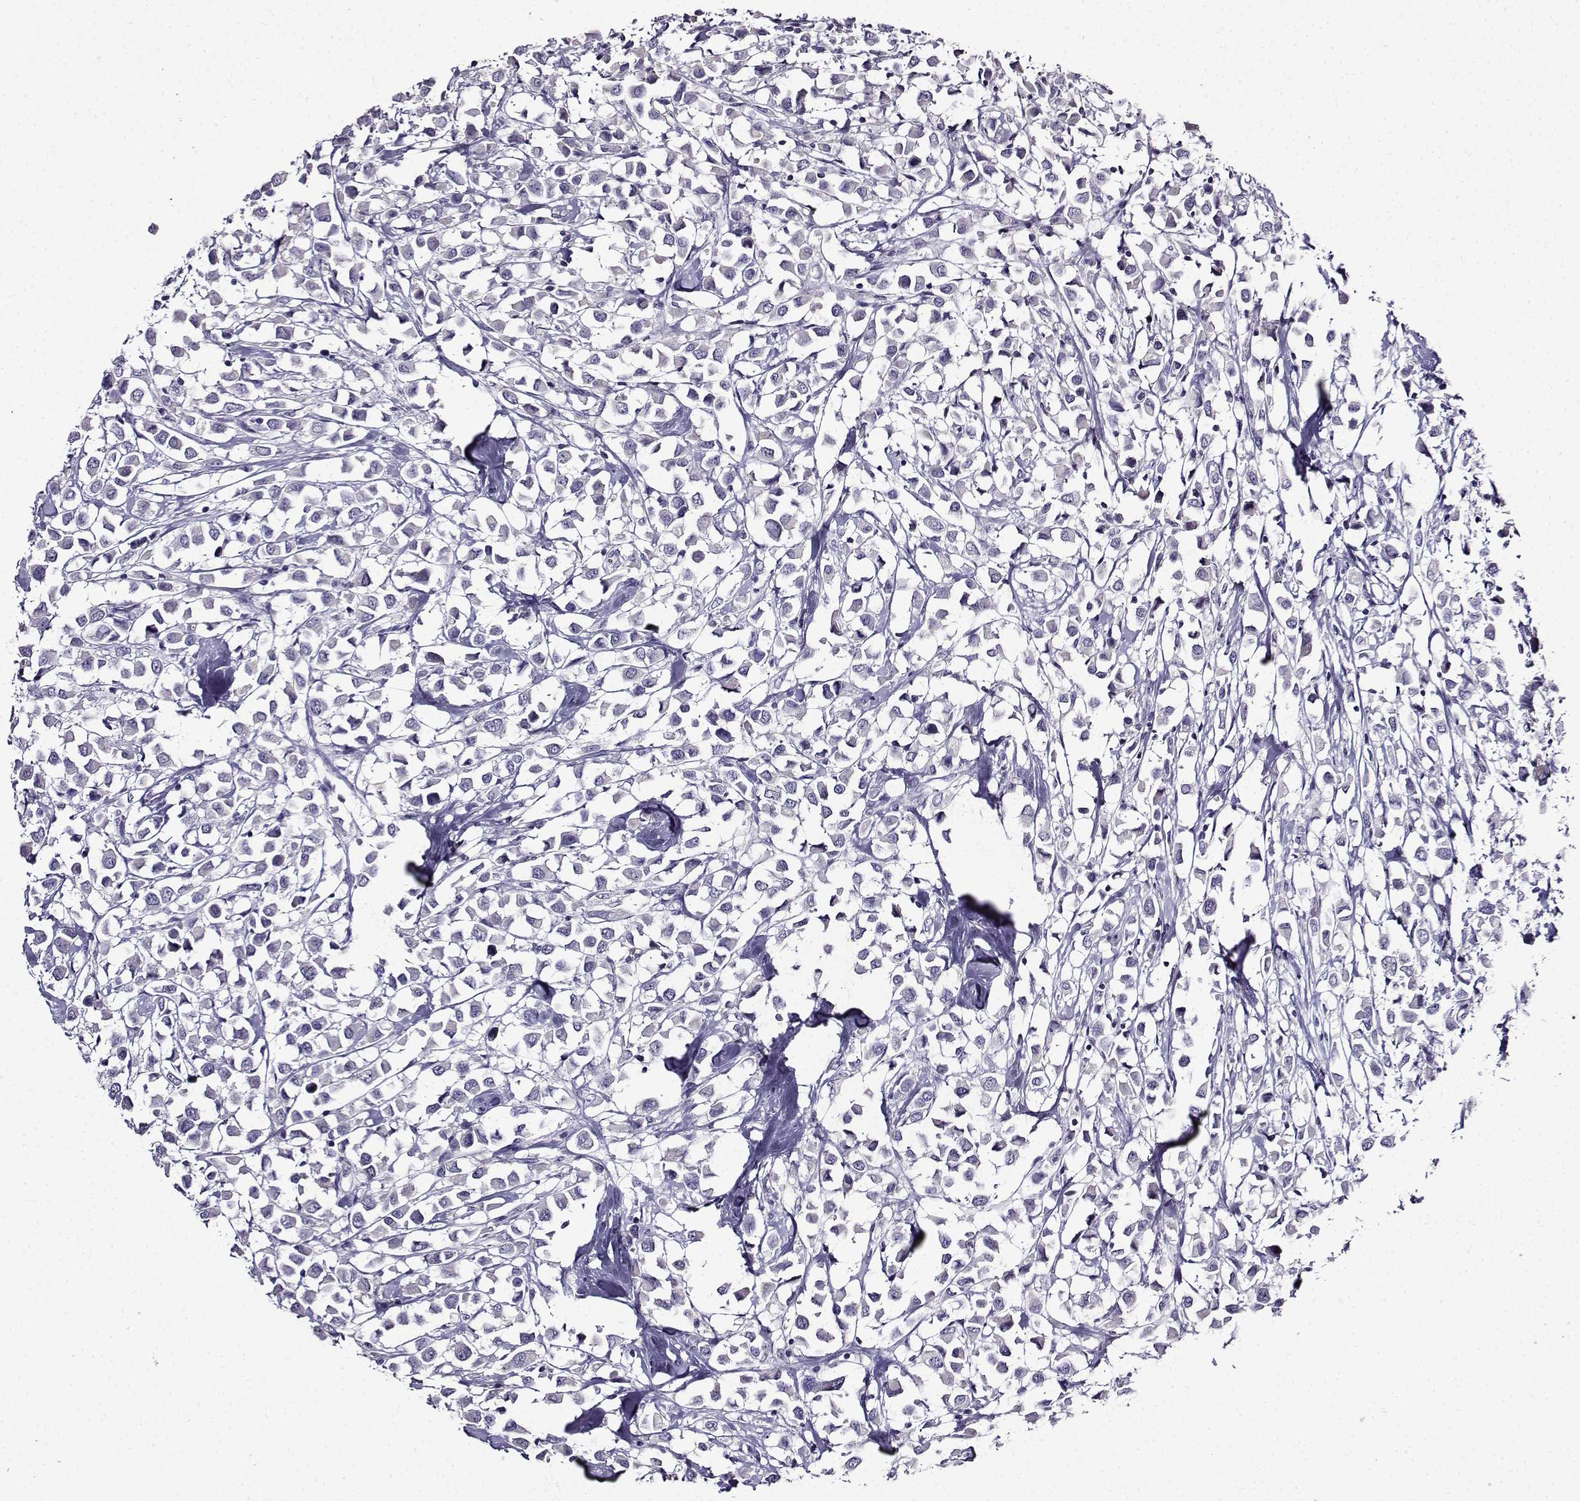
{"staining": {"intensity": "negative", "quantity": "none", "location": "none"}, "tissue": "breast cancer", "cell_type": "Tumor cells", "image_type": "cancer", "snomed": [{"axis": "morphology", "description": "Duct carcinoma"}, {"axis": "topography", "description": "Breast"}], "caption": "IHC micrograph of human breast cancer (intraductal carcinoma) stained for a protein (brown), which reveals no positivity in tumor cells. The staining was performed using DAB (3,3'-diaminobenzidine) to visualize the protein expression in brown, while the nuclei were stained in blue with hematoxylin (Magnification: 20x).", "gene": "TMEM266", "patient": {"sex": "female", "age": 61}}